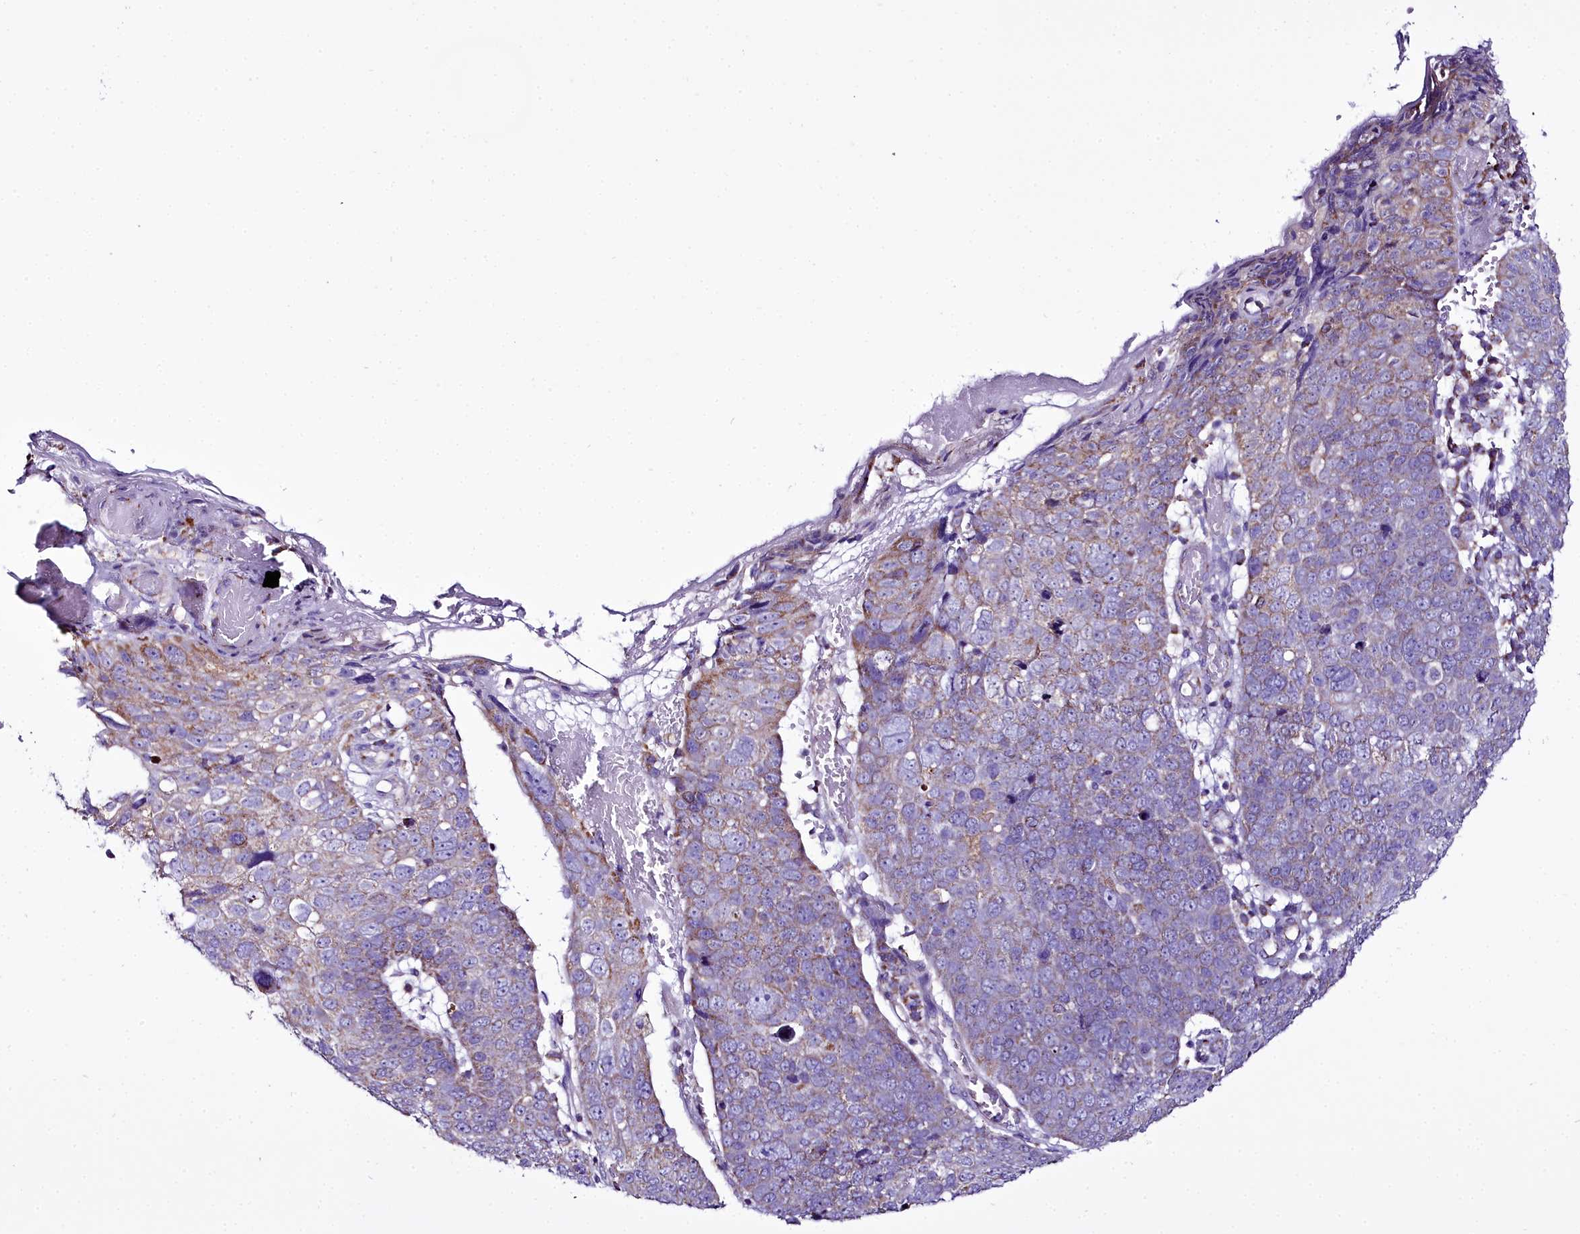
{"staining": {"intensity": "moderate", "quantity": "<25%", "location": "cytoplasmic/membranous"}, "tissue": "skin cancer", "cell_type": "Tumor cells", "image_type": "cancer", "snomed": [{"axis": "morphology", "description": "Squamous cell carcinoma, NOS"}, {"axis": "topography", "description": "Skin"}], "caption": "Immunohistochemical staining of squamous cell carcinoma (skin) demonstrates moderate cytoplasmic/membranous protein staining in approximately <25% of tumor cells. (IHC, brightfield microscopy, high magnification).", "gene": "WDFY3", "patient": {"sex": "male", "age": 71}}